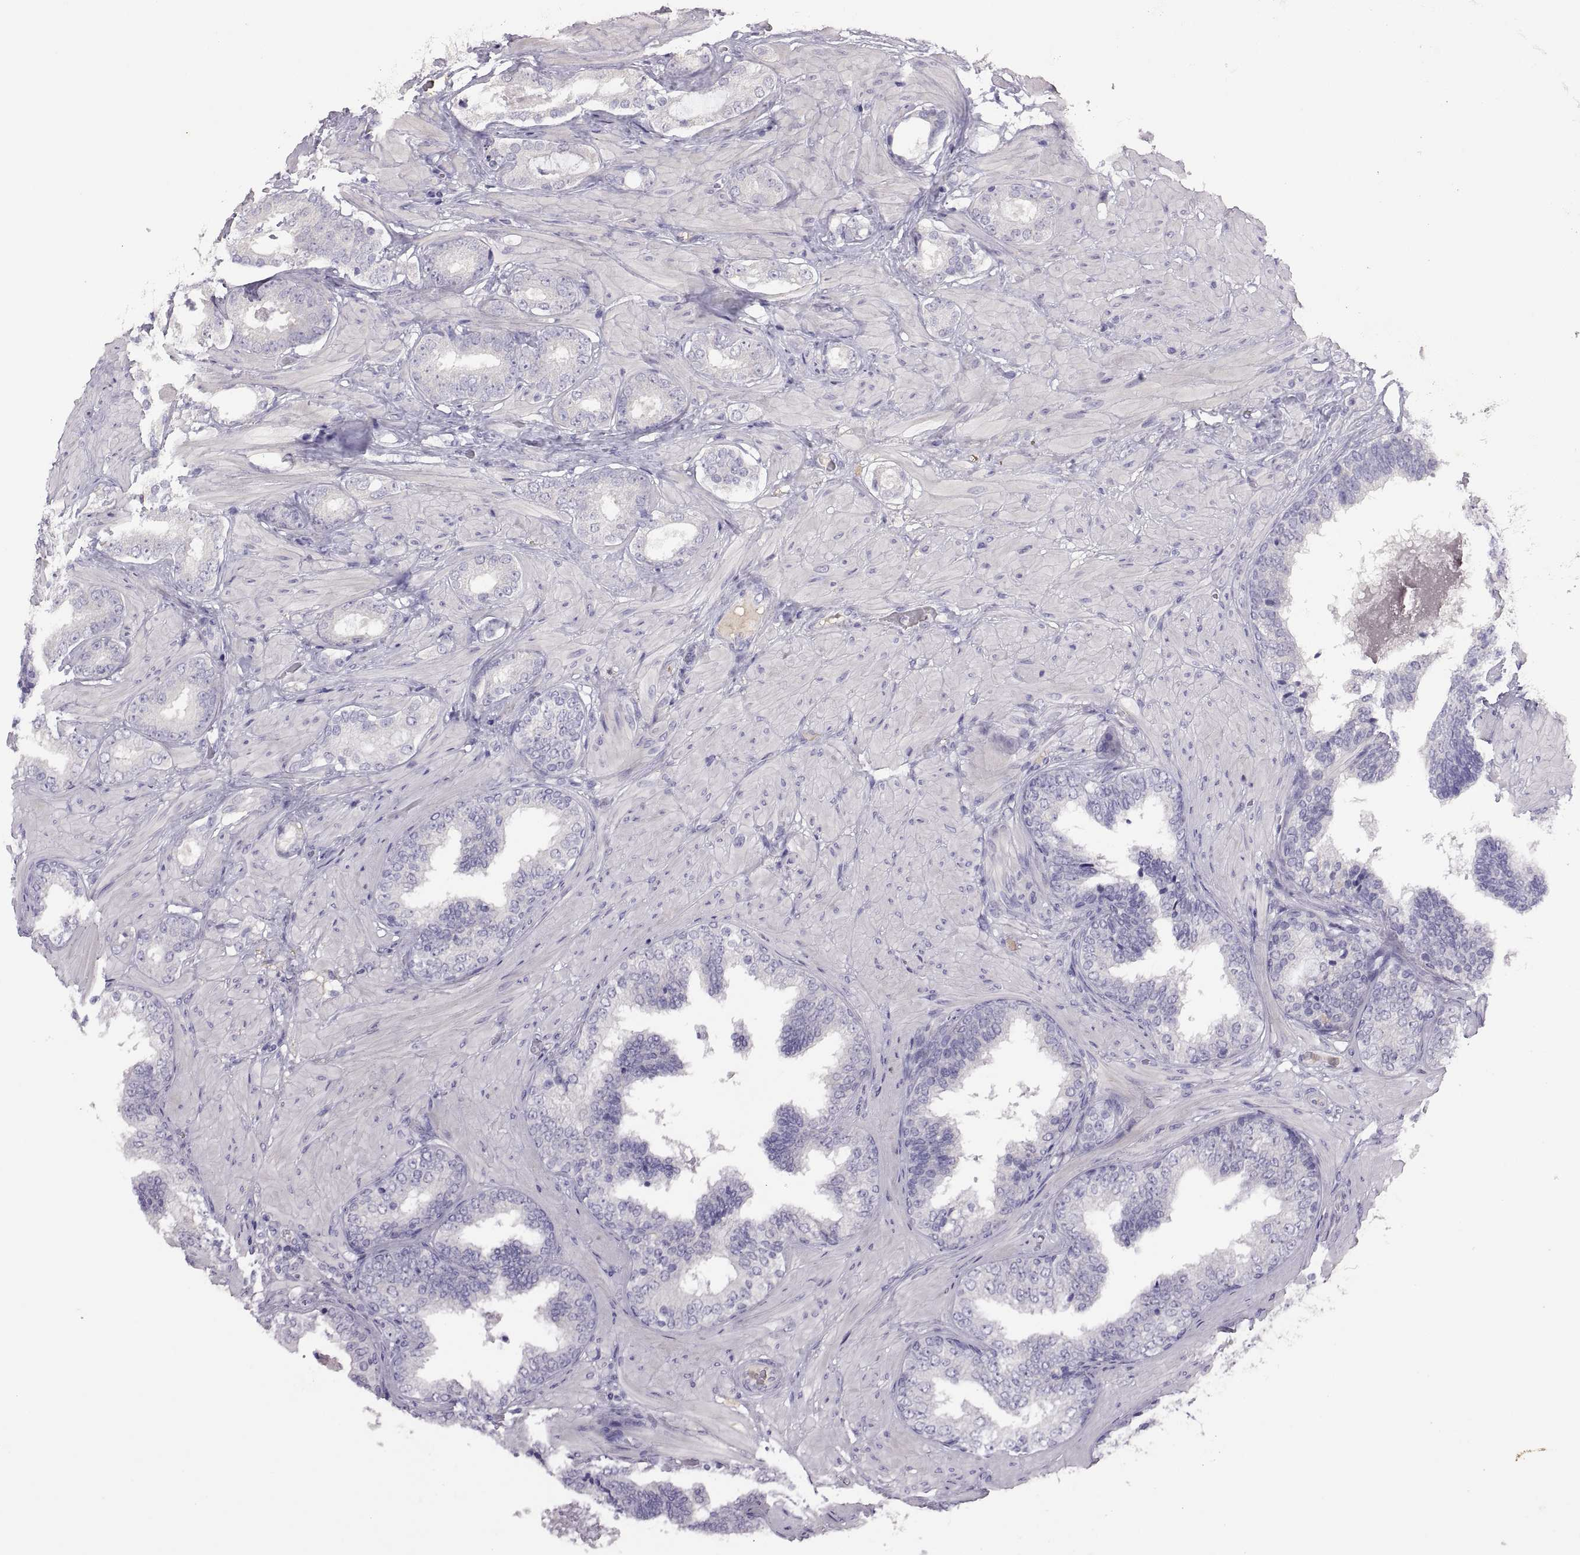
{"staining": {"intensity": "negative", "quantity": "none", "location": "none"}, "tissue": "prostate cancer", "cell_type": "Tumor cells", "image_type": "cancer", "snomed": [{"axis": "morphology", "description": "Adenocarcinoma, Low grade"}, {"axis": "topography", "description": "Prostate"}], "caption": "Immunohistochemical staining of human low-grade adenocarcinoma (prostate) exhibits no significant expression in tumor cells.", "gene": "TBX19", "patient": {"sex": "male", "age": 60}}